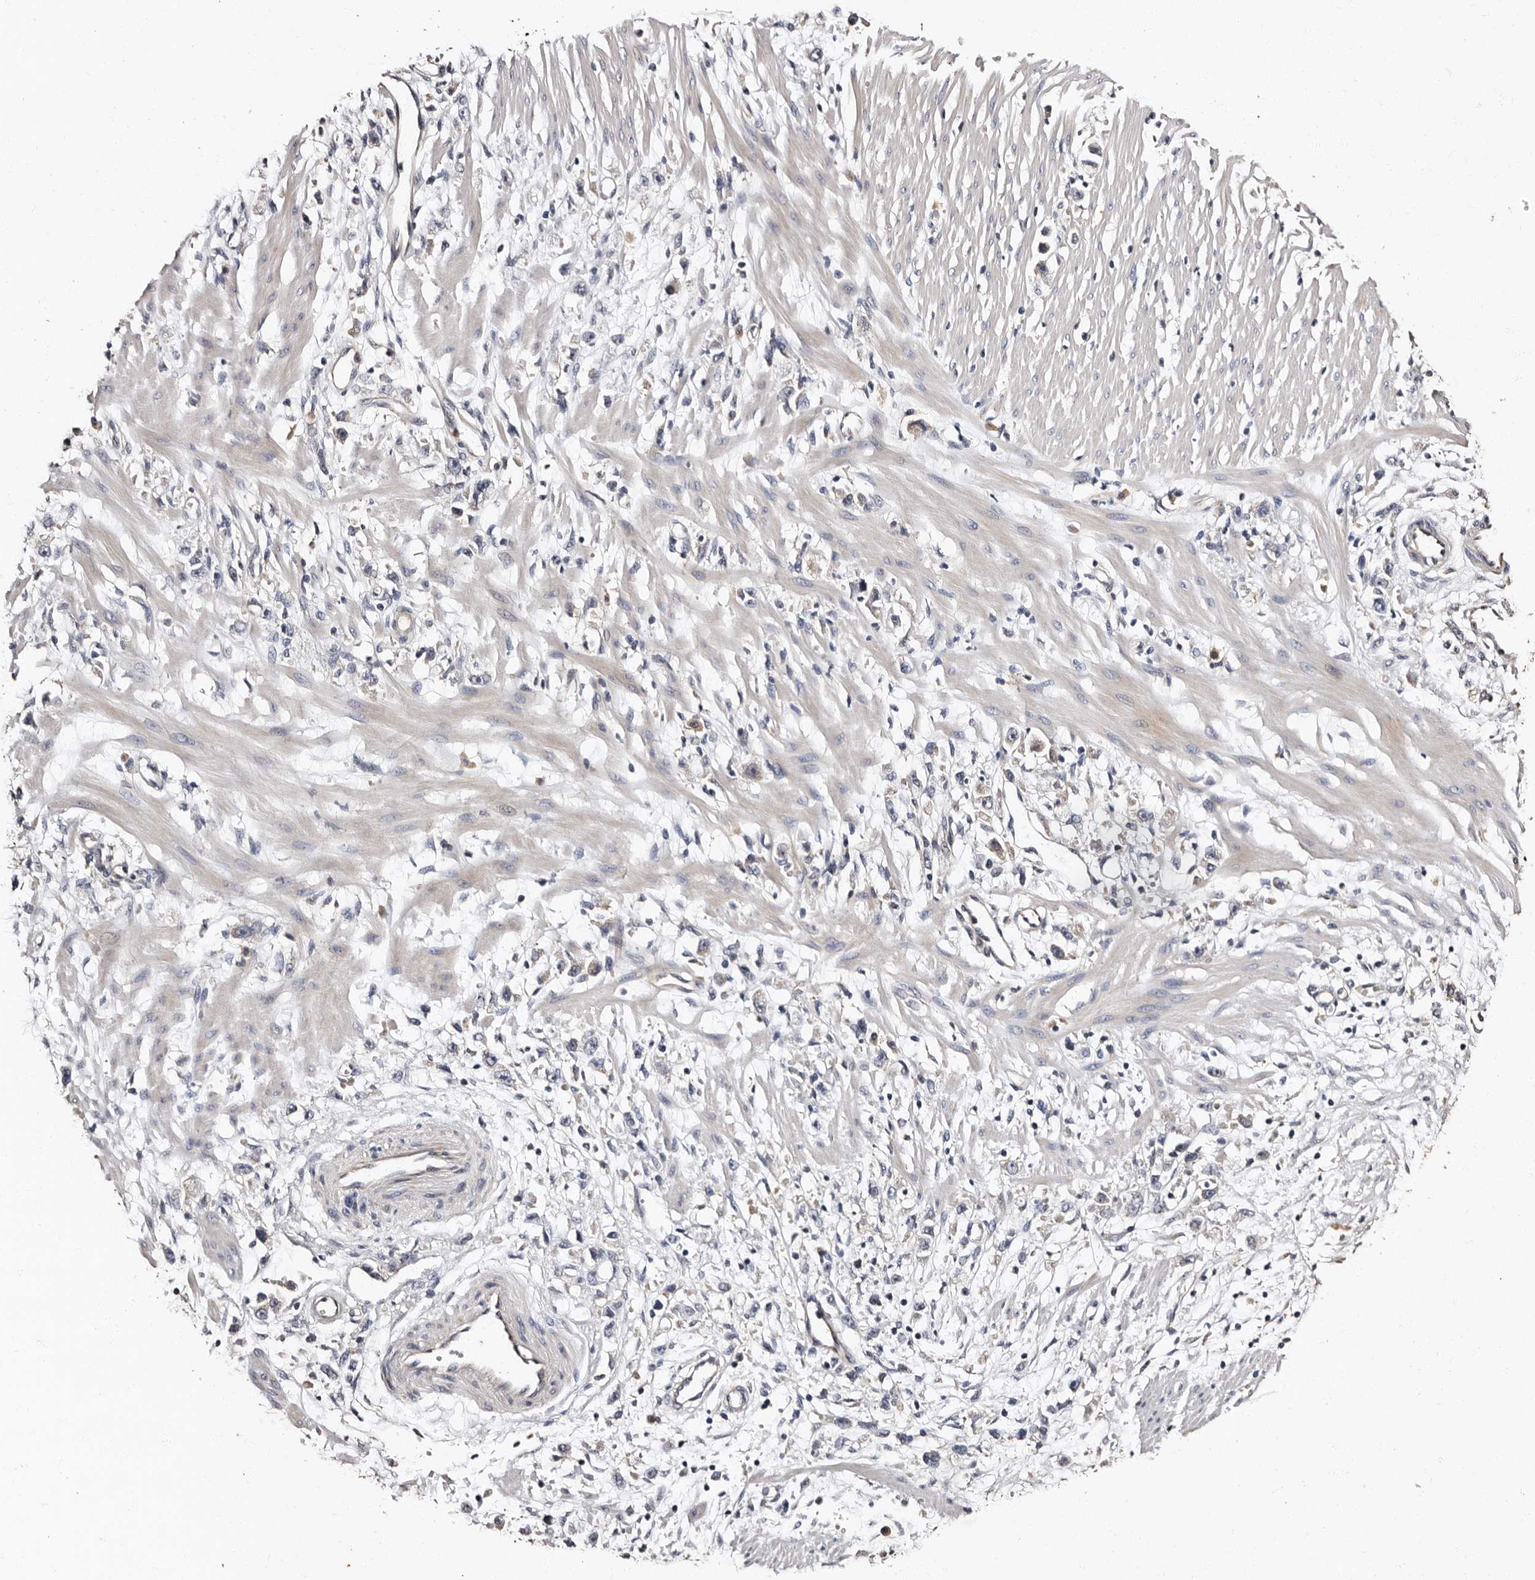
{"staining": {"intensity": "negative", "quantity": "none", "location": "none"}, "tissue": "stomach cancer", "cell_type": "Tumor cells", "image_type": "cancer", "snomed": [{"axis": "morphology", "description": "Adenocarcinoma, NOS"}, {"axis": "topography", "description": "Stomach"}], "caption": "Human stomach cancer stained for a protein using immunohistochemistry (IHC) displays no staining in tumor cells.", "gene": "ADCK5", "patient": {"sex": "female", "age": 59}}